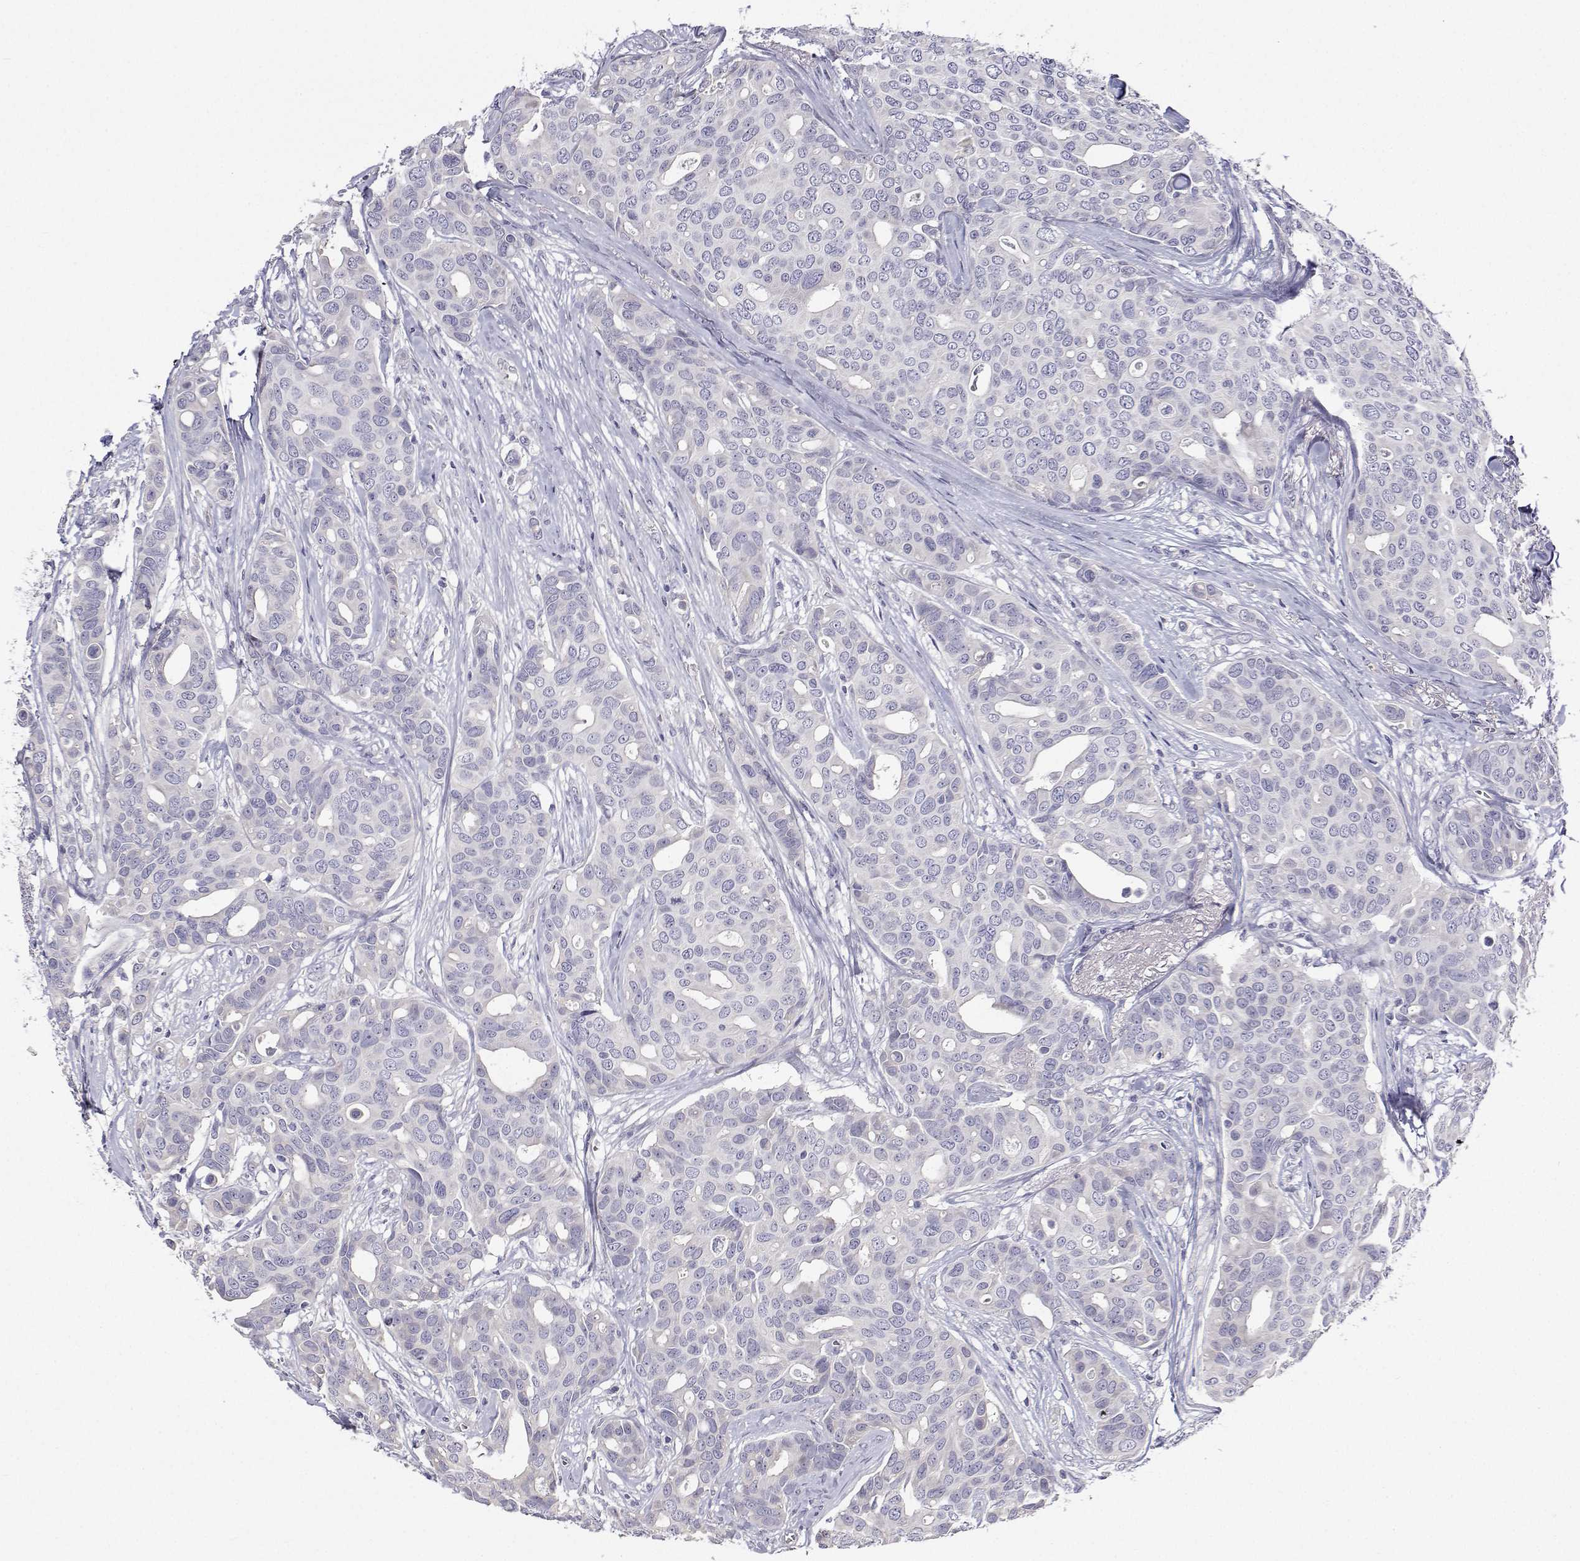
{"staining": {"intensity": "negative", "quantity": "none", "location": "none"}, "tissue": "breast cancer", "cell_type": "Tumor cells", "image_type": "cancer", "snomed": [{"axis": "morphology", "description": "Duct carcinoma"}, {"axis": "topography", "description": "Breast"}], "caption": "Immunohistochemistry of human intraductal carcinoma (breast) demonstrates no expression in tumor cells.", "gene": "ANKRD65", "patient": {"sex": "female", "age": 54}}